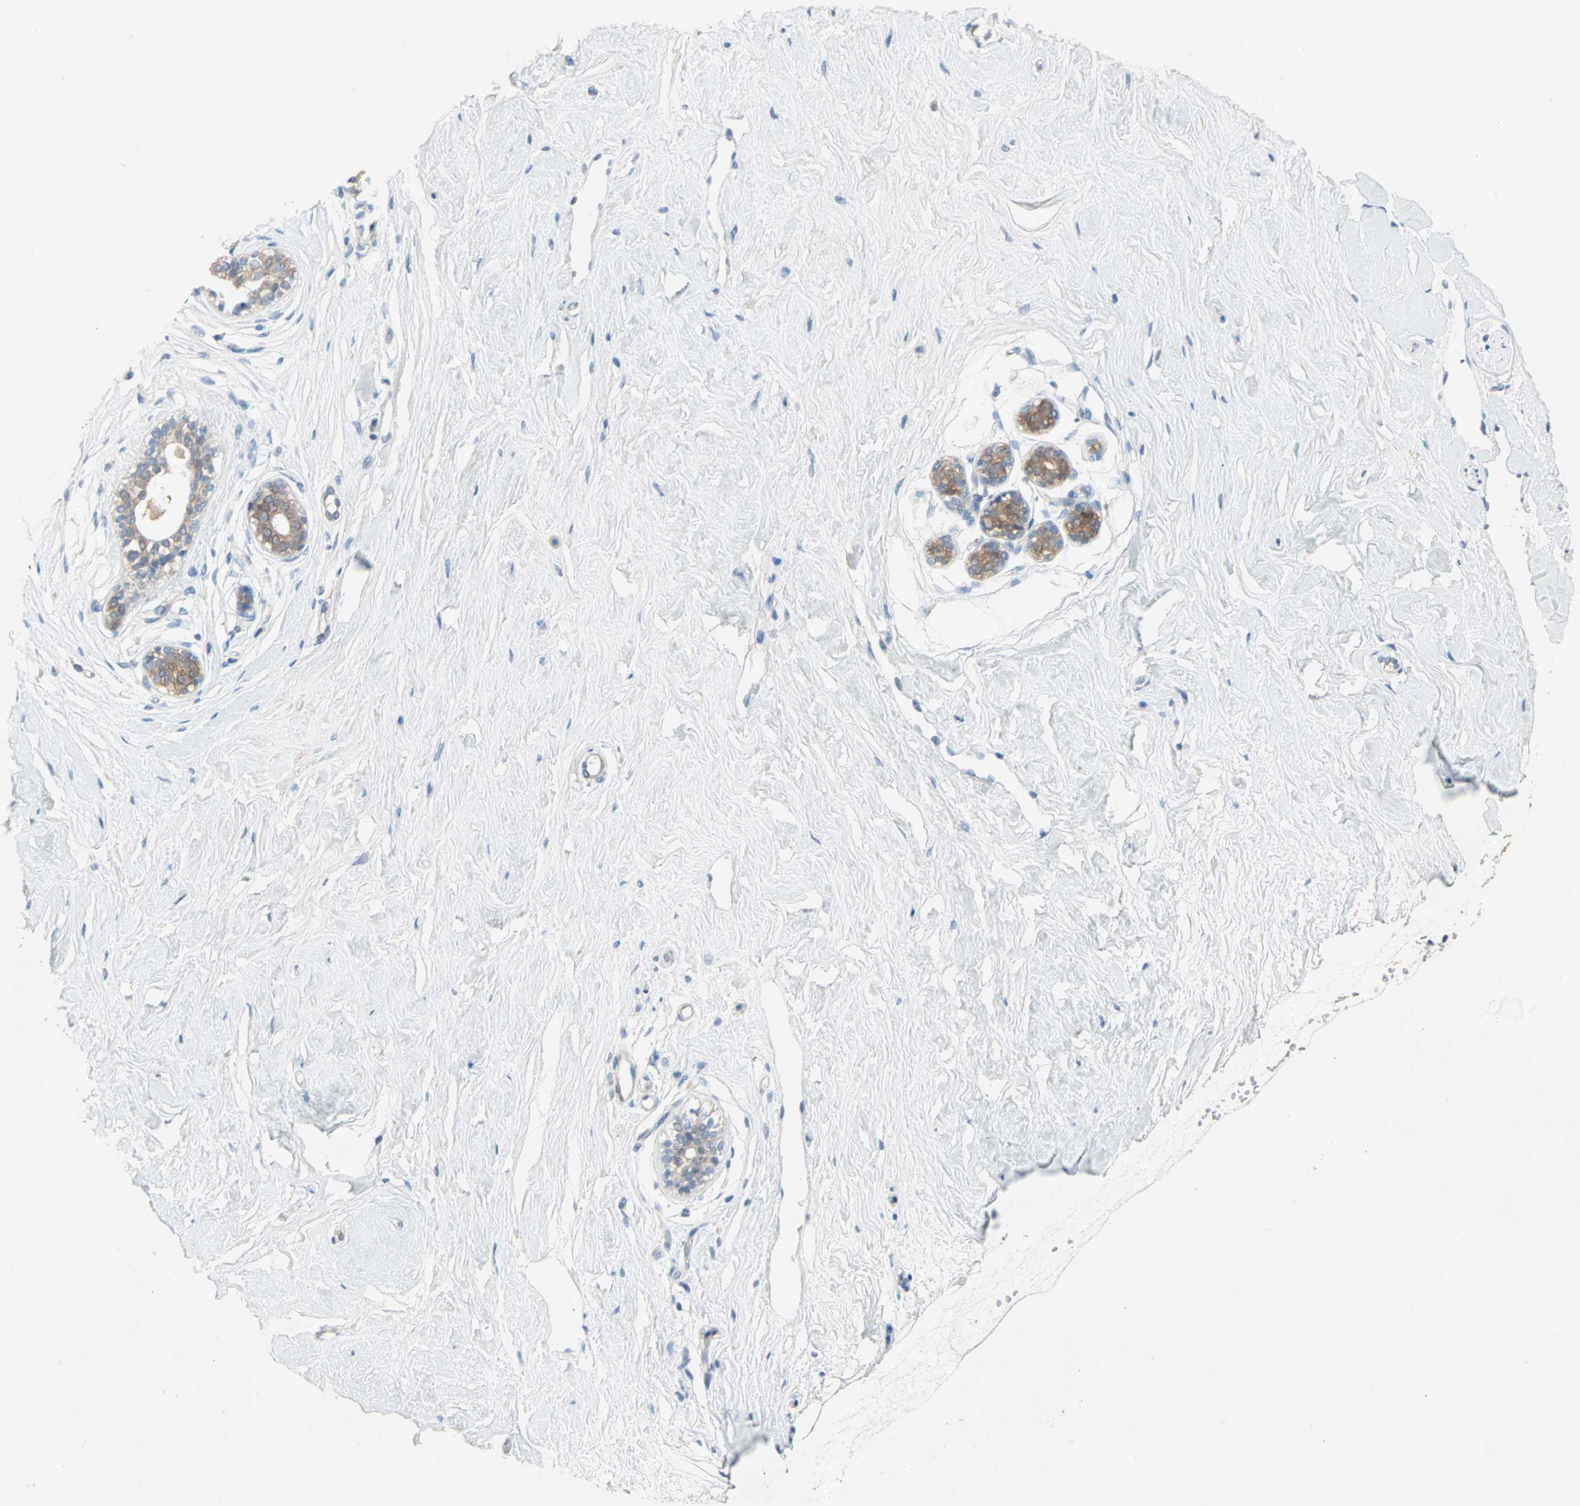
{"staining": {"intensity": "negative", "quantity": "none", "location": "none"}, "tissue": "breast", "cell_type": "Adipocytes", "image_type": "normal", "snomed": [{"axis": "morphology", "description": "Normal tissue, NOS"}, {"axis": "topography", "description": "Breast"}], "caption": "Immunohistochemical staining of normal human breast reveals no significant staining in adipocytes.", "gene": "MPI", "patient": {"sex": "female", "age": 23}}